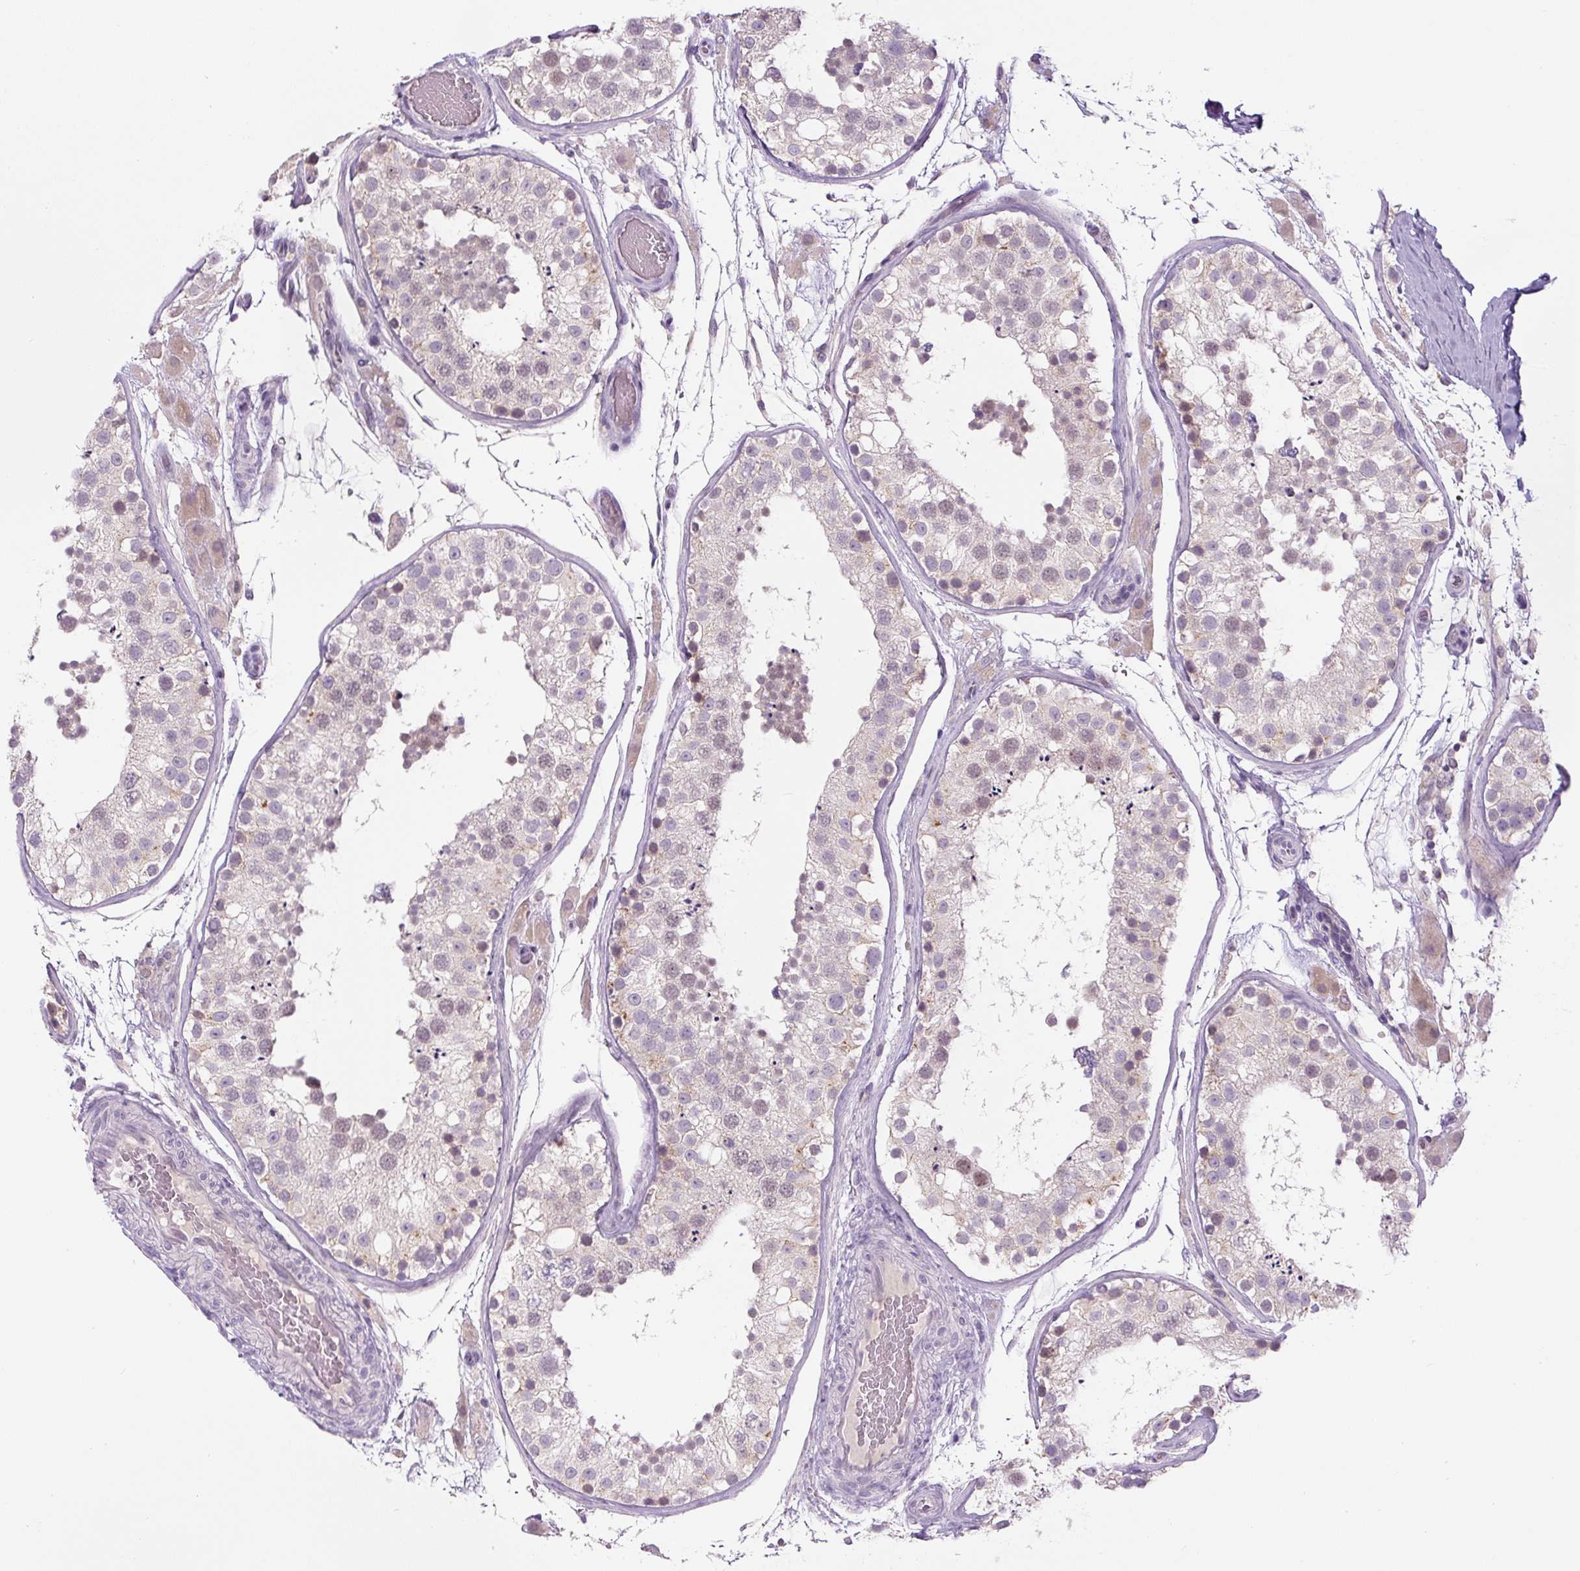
{"staining": {"intensity": "weak", "quantity": "25%-75%", "location": "cytoplasmic/membranous,nuclear"}, "tissue": "testis", "cell_type": "Cells in seminiferous ducts", "image_type": "normal", "snomed": [{"axis": "morphology", "description": "Normal tissue, NOS"}, {"axis": "topography", "description": "Testis"}], "caption": "Immunohistochemical staining of normal human testis shows low levels of weak cytoplasmic/membranous,nuclear positivity in approximately 25%-75% of cells in seminiferous ducts. Immunohistochemistry (ihc) stains the protein of interest in brown and the nuclei are stained blue.", "gene": "FABP7", "patient": {"sex": "male", "age": 26}}